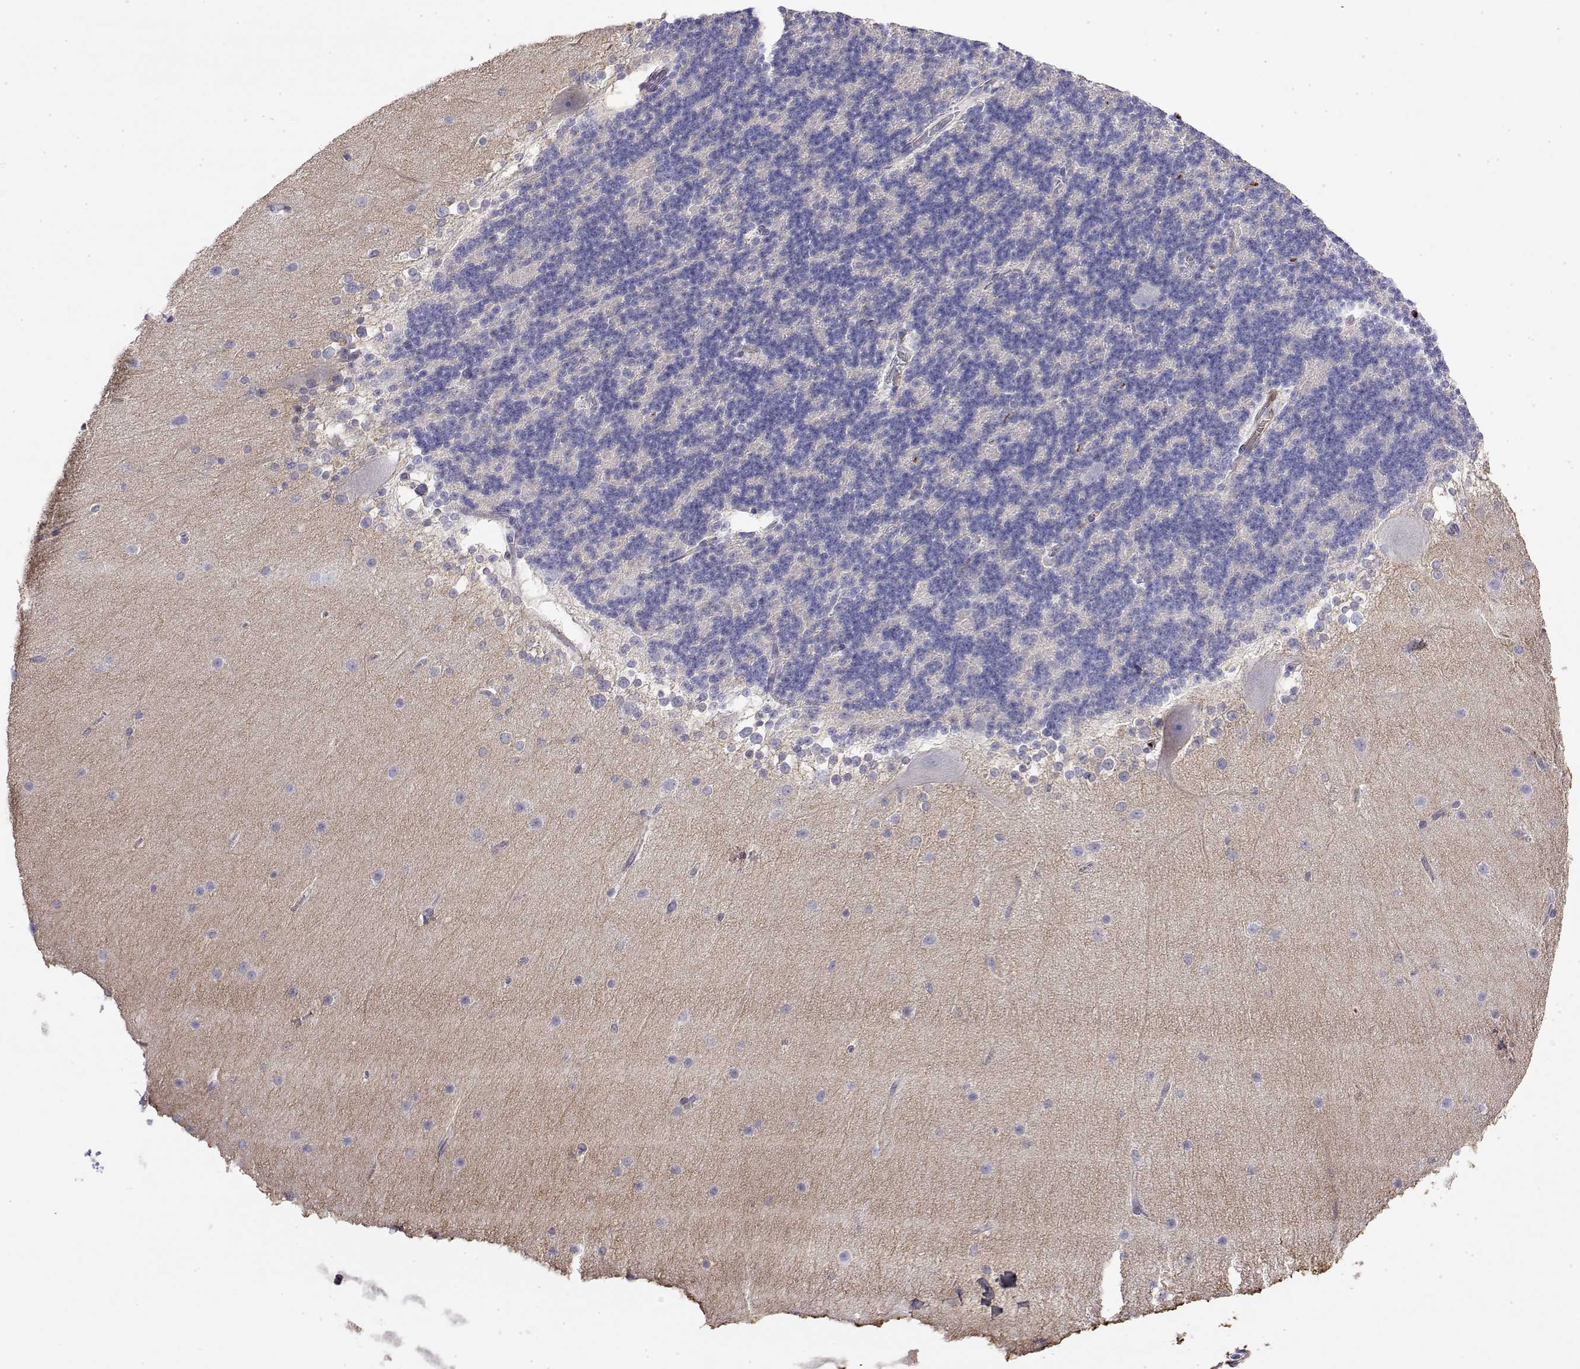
{"staining": {"intensity": "negative", "quantity": "none", "location": "none"}, "tissue": "cerebellum", "cell_type": "Cells in granular layer", "image_type": "normal", "snomed": [{"axis": "morphology", "description": "Normal tissue, NOS"}, {"axis": "topography", "description": "Cerebellum"}], "caption": "The image demonstrates no staining of cells in granular layer in normal cerebellum. (Immunohistochemistry (ihc), brightfield microscopy, high magnification).", "gene": "GGACT", "patient": {"sex": "female", "age": 19}}